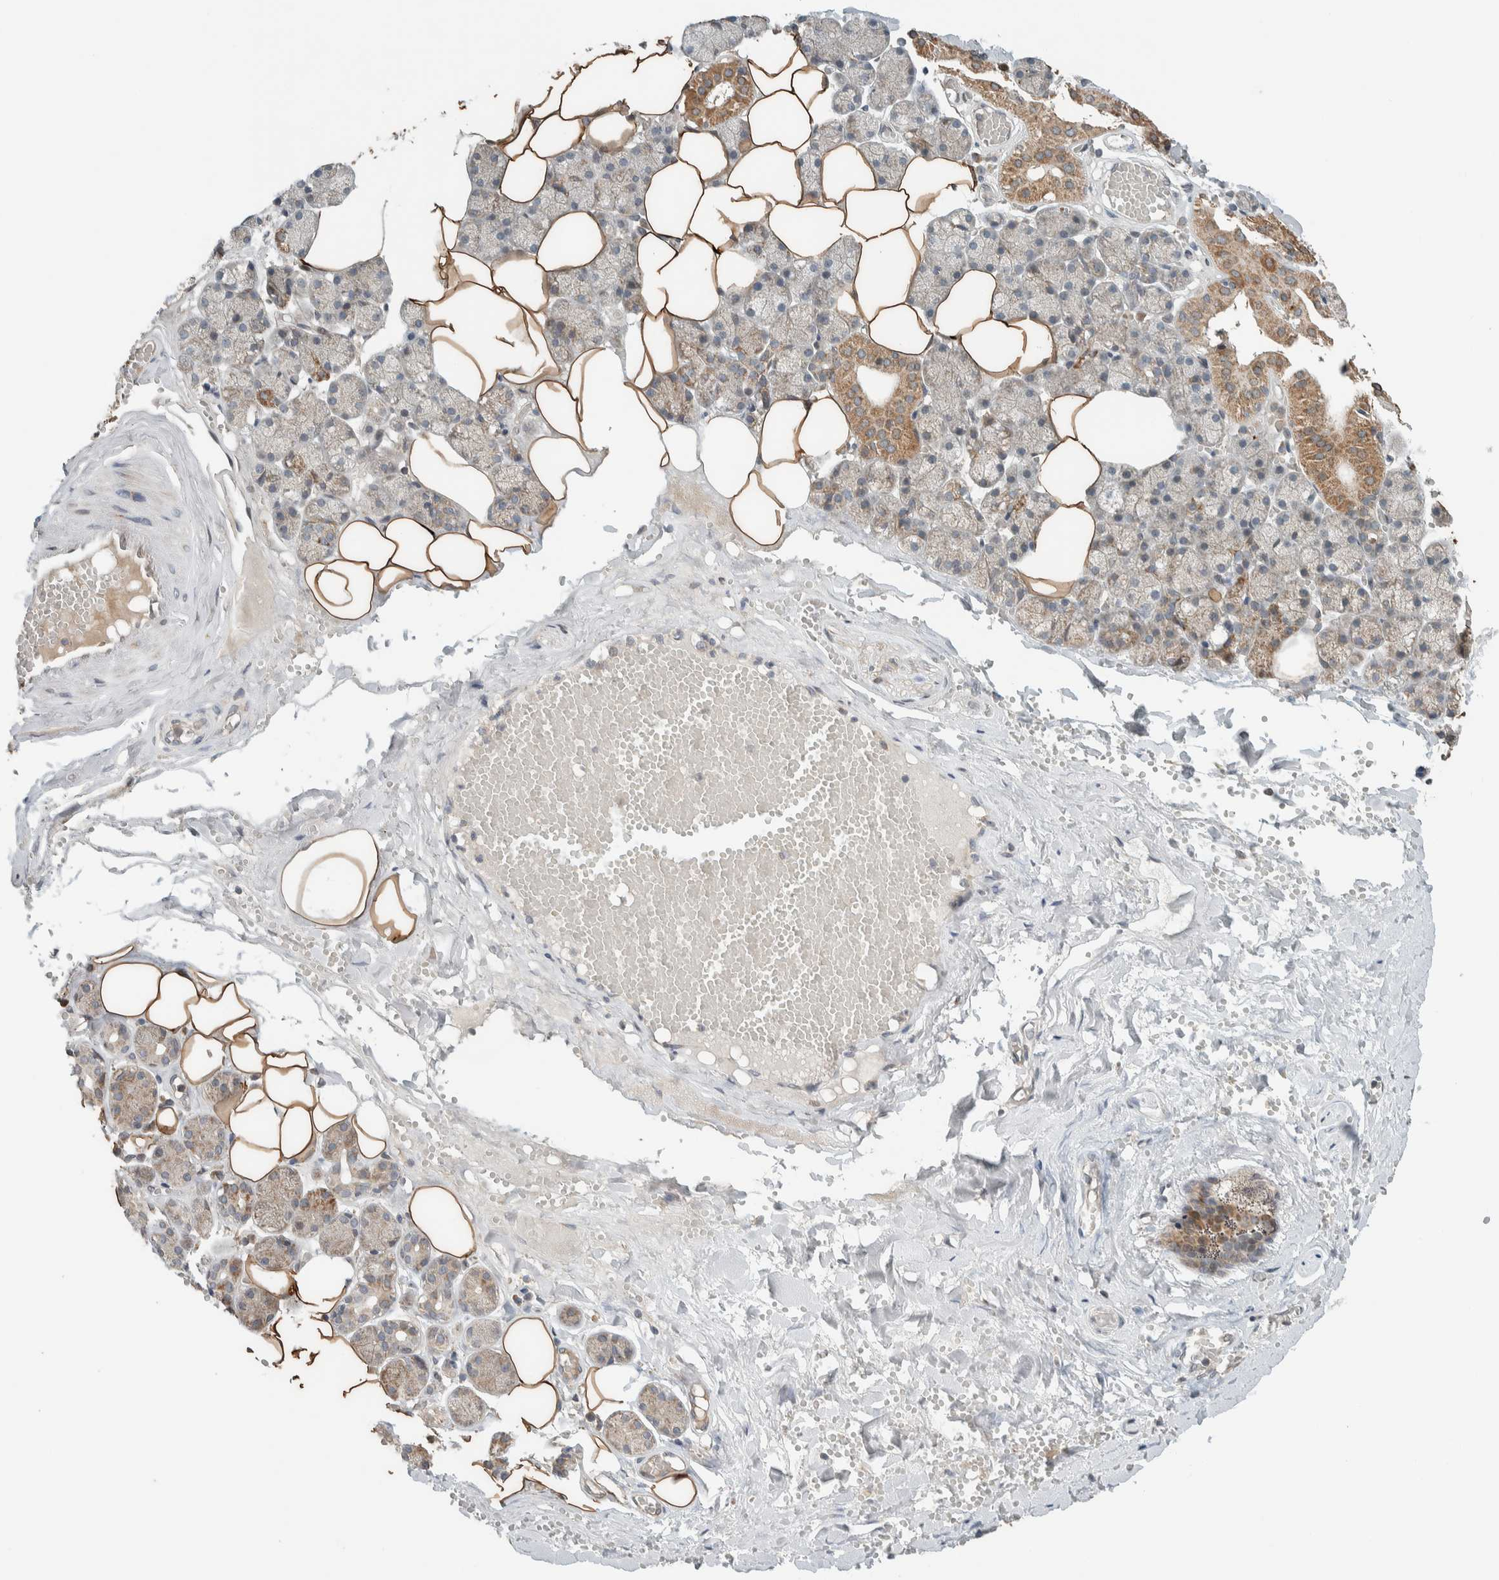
{"staining": {"intensity": "moderate", "quantity": "25%-75%", "location": "cytoplasmic/membranous"}, "tissue": "salivary gland", "cell_type": "Glandular cells", "image_type": "normal", "snomed": [{"axis": "morphology", "description": "Normal tissue, NOS"}, {"axis": "topography", "description": "Salivary gland"}], "caption": "An IHC image of unremarkable tissue is shown. Protein staining in brown labels moderate cytoplasmic/membranous positivity in salivary gland within glandular cells. (DAB (3,3'-diaminobenzidine) IHC, brown staining for protein, blue staining for nuclei).", "gene": "NBR1", "patient": {"sex": "male", "age": 62}}